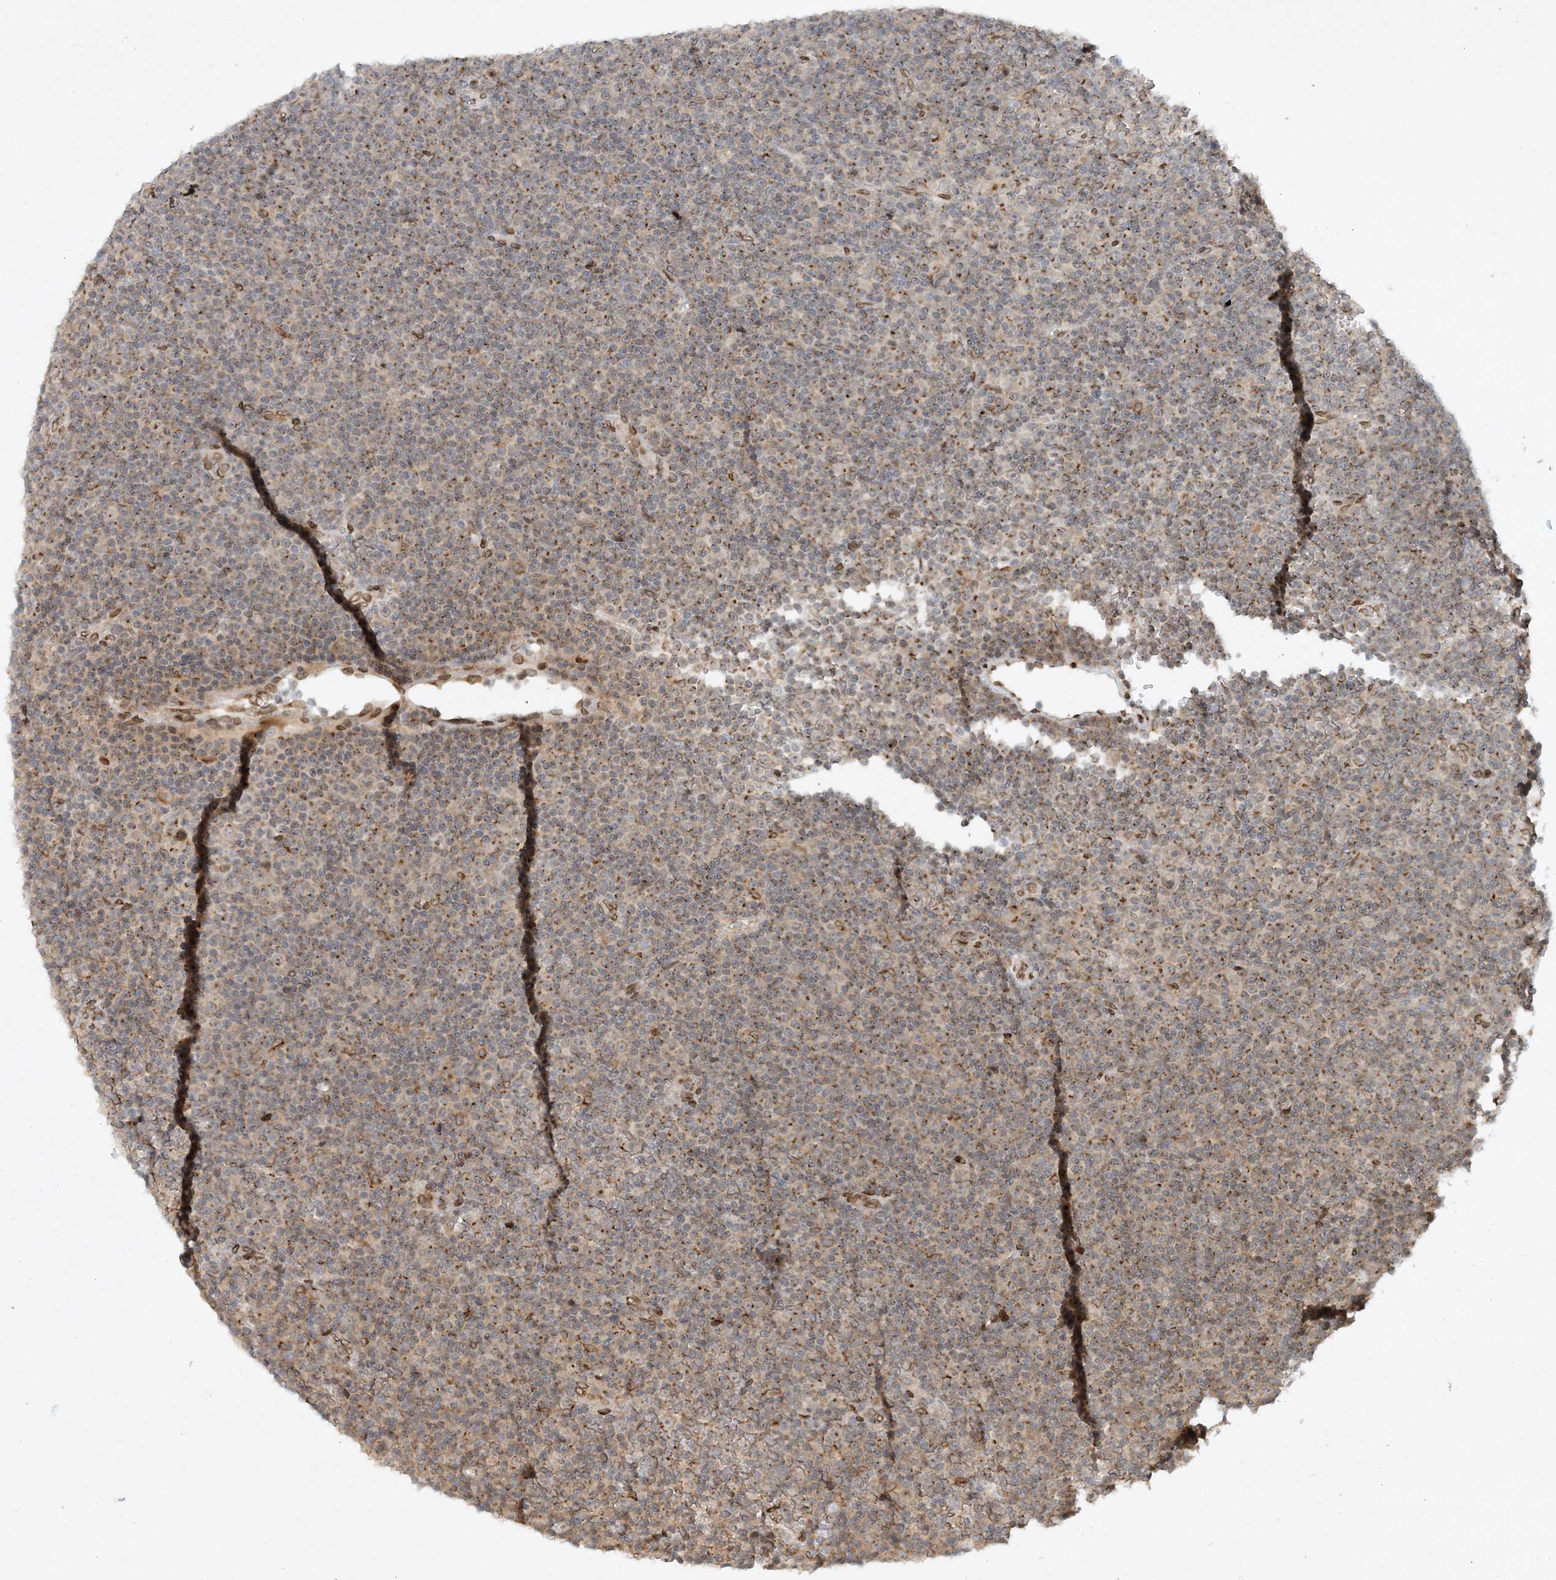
{"staining": {"intensity": "weak", "quantity": "25%-75%", "location": "cytoplasmic/membranous"}, "tissue": "lymphoma", "cell_type": "Tumor cells", "image_type": "cancer", "snomed": [{"axis": "morphology", "description": "Malignant lymphoma, non-Hodgkin's type, Low grade"}, {"axis": "topography", "description": "Lymph node"}], "caption": "Weak cytoplasmic/membranous staining is identified in approximately 25%-75% of tumor cells in malignant lymphoma, non-Hodgkin's type (low-grade).", "gene": "SLC35A2", "patient": {"sex": "female", "age": 67}}